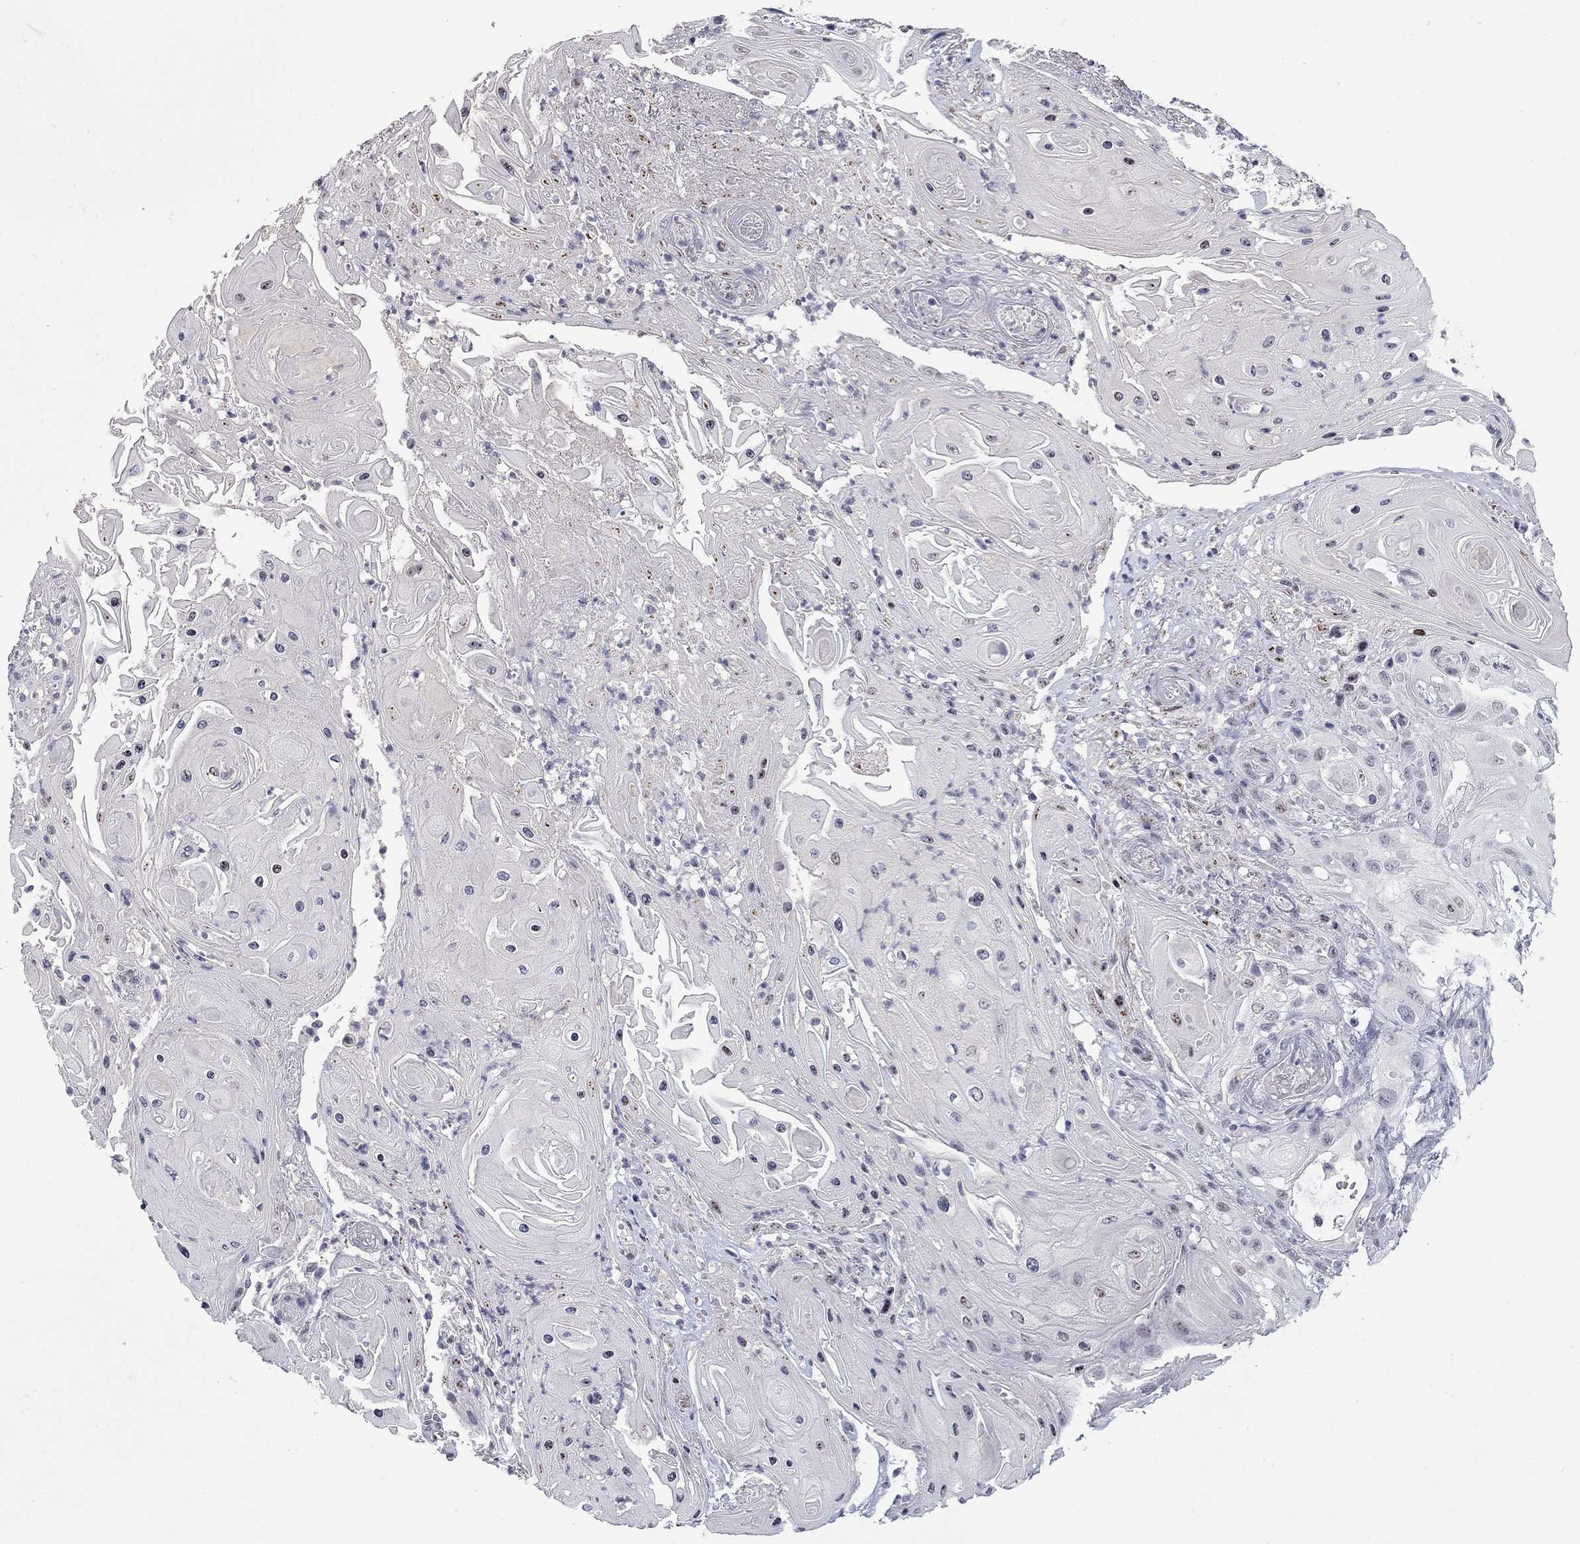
{"staining": {"intensity": "negative", "quantity": "none", "location": "none"}, "tissue": "skin cancer", "cell_type": "Tumor cells", "image_type": "cancer", "snomed": [{"axis": "morphology", "description": "Squamous cell carcinoma, NOS"}, {"axis": "topography", "description": "Skin"}], "caption": "Immunohistochemistry micrograph of neoplastic tissue: human squamous cell carcinoma (skin) stained with DAB (3,3'-diaminobenzidine) shows no significant protein positivity in tumor cells.", "gene": "SLC51A", "patient": {"sex": "male", "age": 62}}